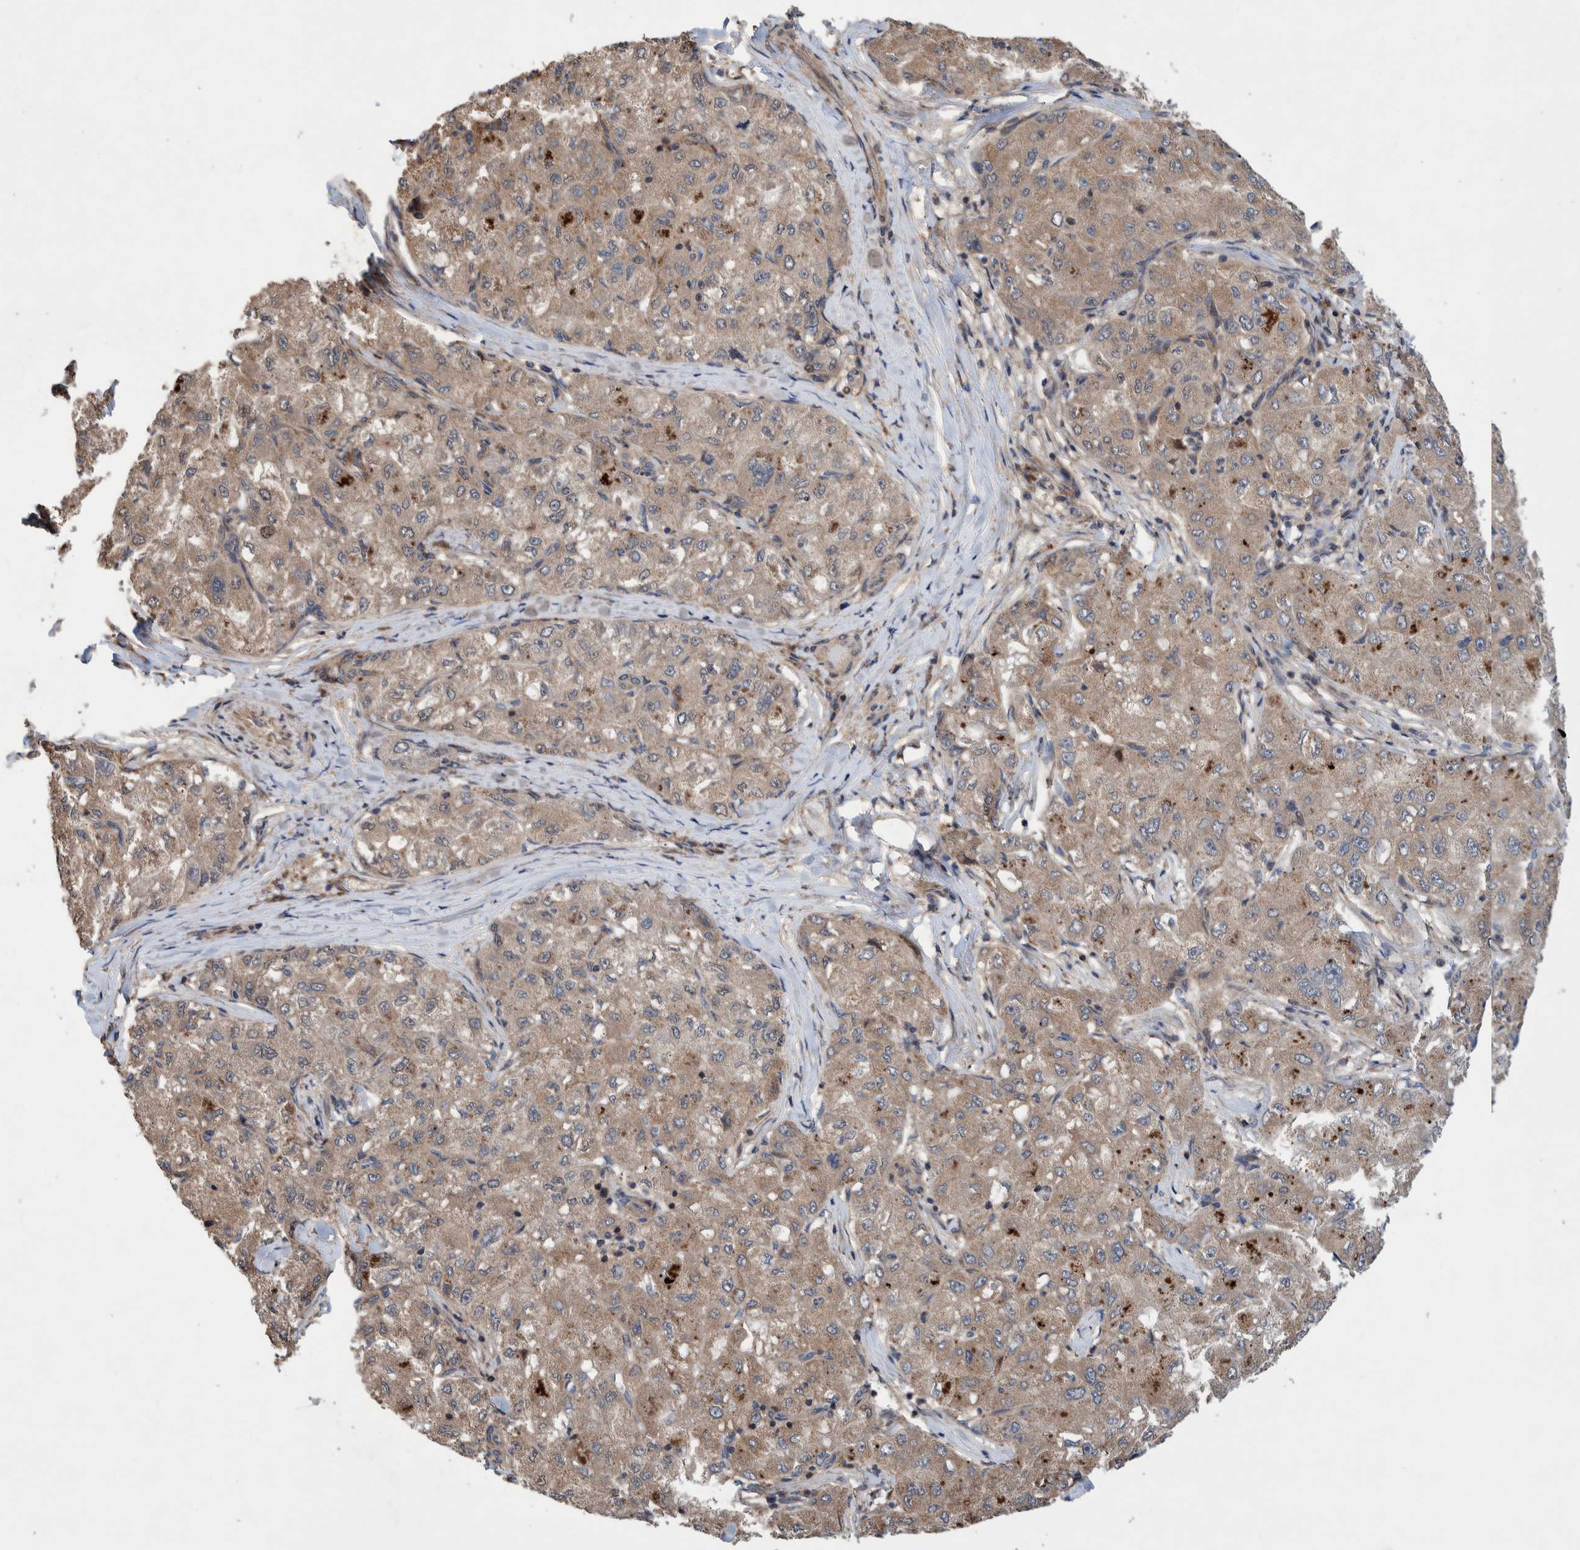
{"staining": {"intensity": "weak", "quantity": ">75%", "location": "cytoplasmic/membranous"}, "tissue": "liver cancer", "cell_type": "Tumor cells", "image_type": "cancer", "snomed": [{"axis": "morphology", "description": "Carcinoma, Hepatocellular, NOS"}, {"axis": "topography", "description": "Liver"}], "caption": "Weak cytoplasmic/membranous protein staining is seen in approximately >75% of tumor cells in hepatocellular carcinoma (liver).", "gene": "PIK3R6", "patient": {"sex": "male", "age": 80}}